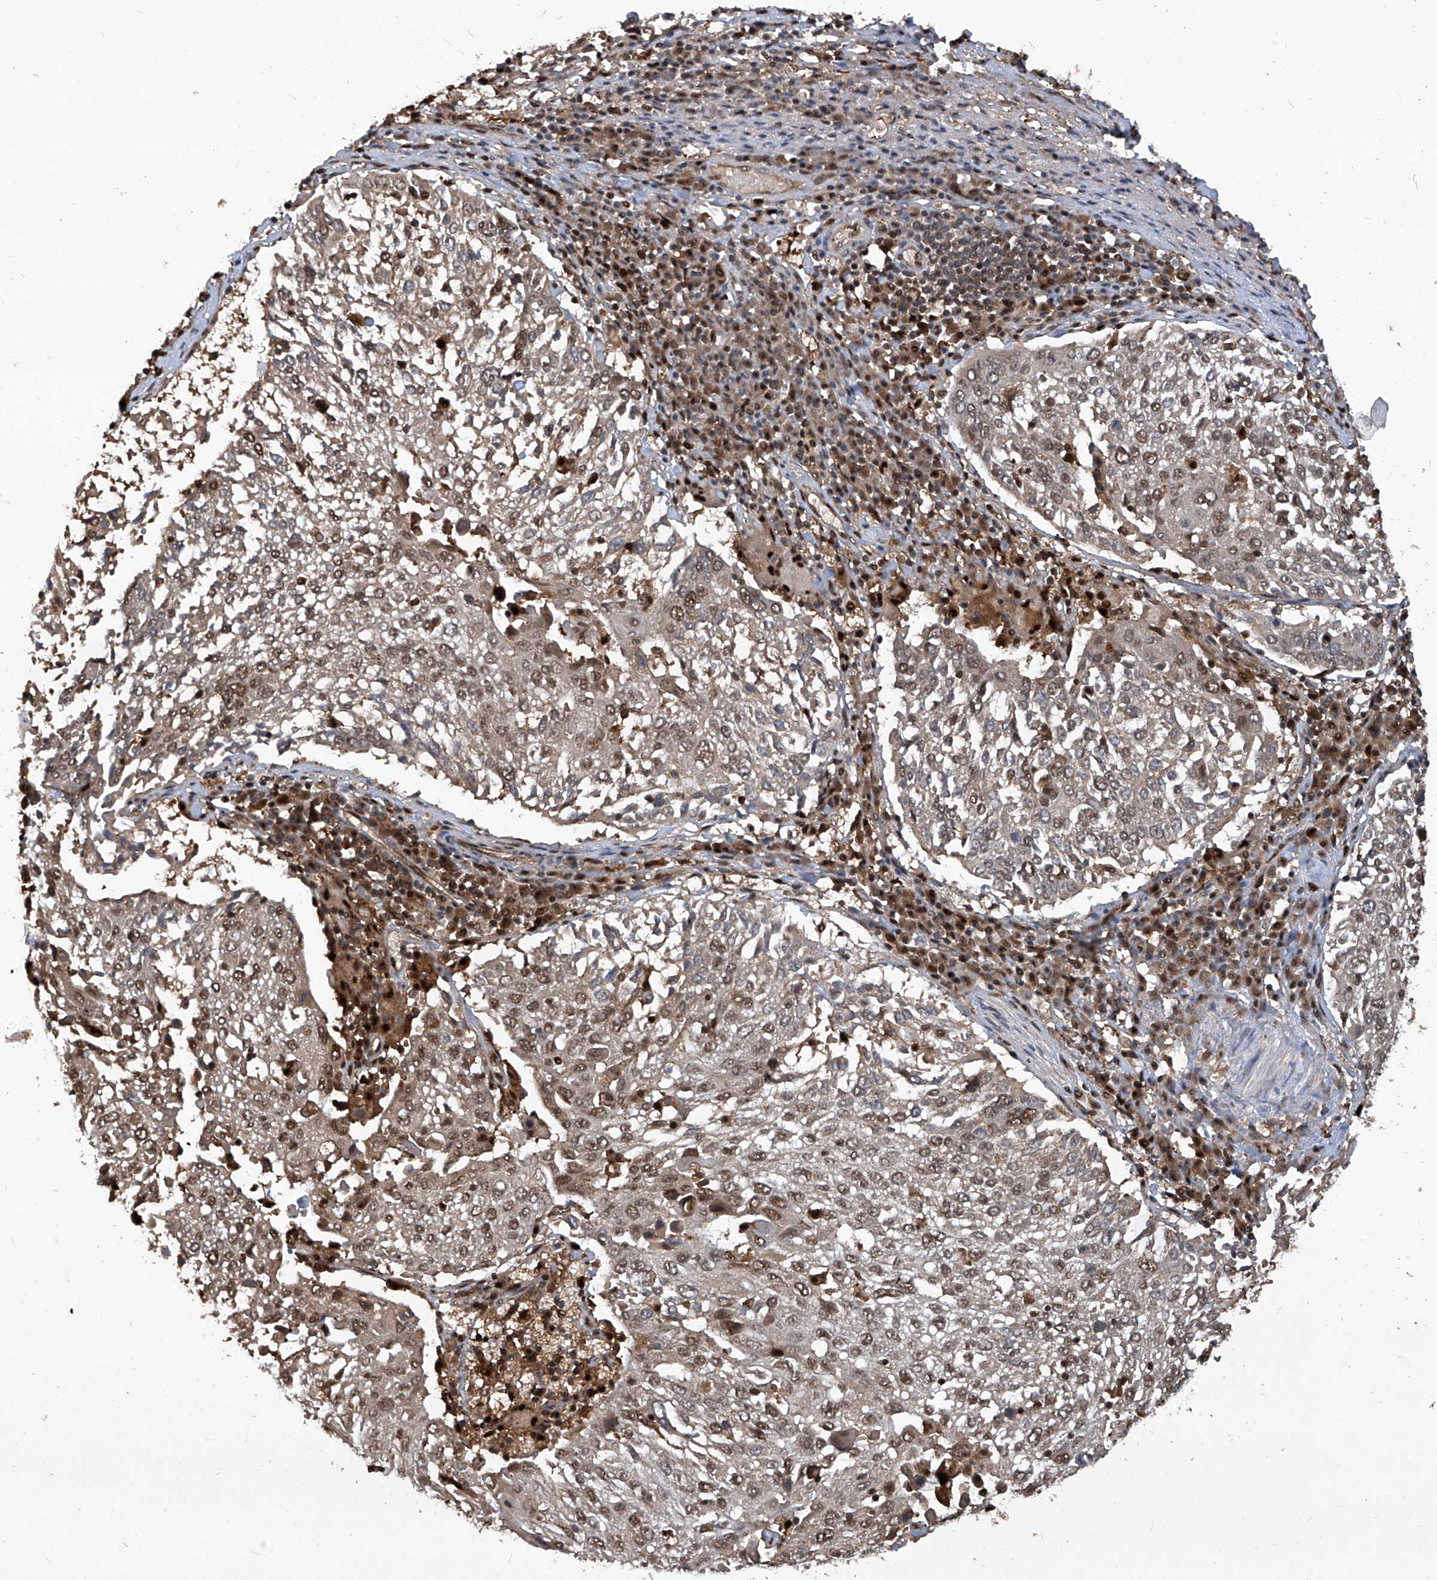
{"staining": {"intensity": "moderate", "quantity": ">75%", "location": "nuclear"}, "tissue": "lung cancer", "cell_type": "Tumor cells", "image_type": "cancer", "snomed": [{"axis": "morphology", "description": "Squamous cell carcinoma, NOS"}, {"axis": "topography", "description": "Lung"}], "caption": "Immunohistochemical staining of lung squamous cell carcinoma displays moderate nuclear protein positivity in about >75% of tumor cells.", "gene": "PSMB1", "patient": {"sex": "male", "age": 65}}